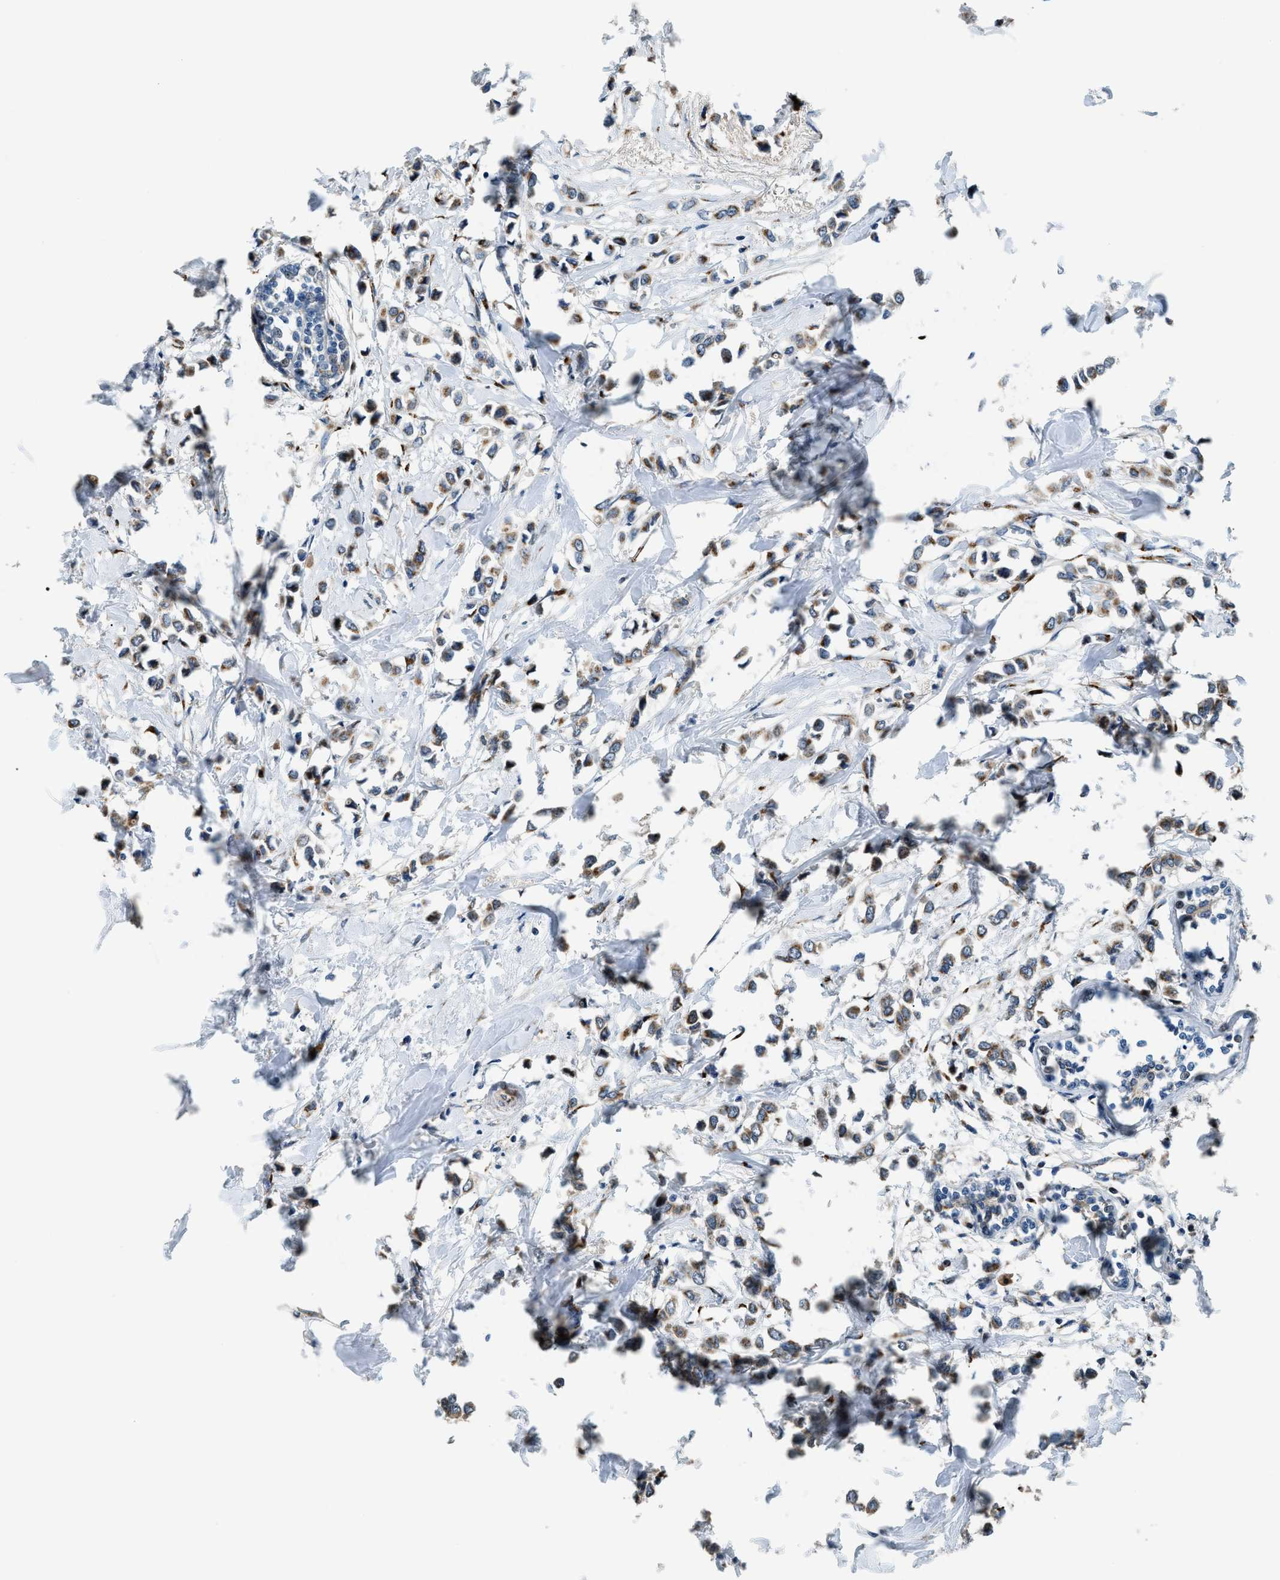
{"staining": {"intensity": "moderate", "quantity": ">75%", "location": "cytoplasmic/membranous"}, "tissue": "breast cancer", "cell_type": "Tumor cells", "image_type": "cancer", "snomed": [{"axis": "morphology", "description": "Lobular carcinoma"}, {"axis": "topography", "description": "Breast"}], "caption": "Protein expression analysis of breast cancer (lobular carcinoma) demonstrates moderate cytoplasmic/membranous expression in approximately >75% of tumor cells.", "gene": "FUT8", "patient": {"sex": "female", "age": 51}}